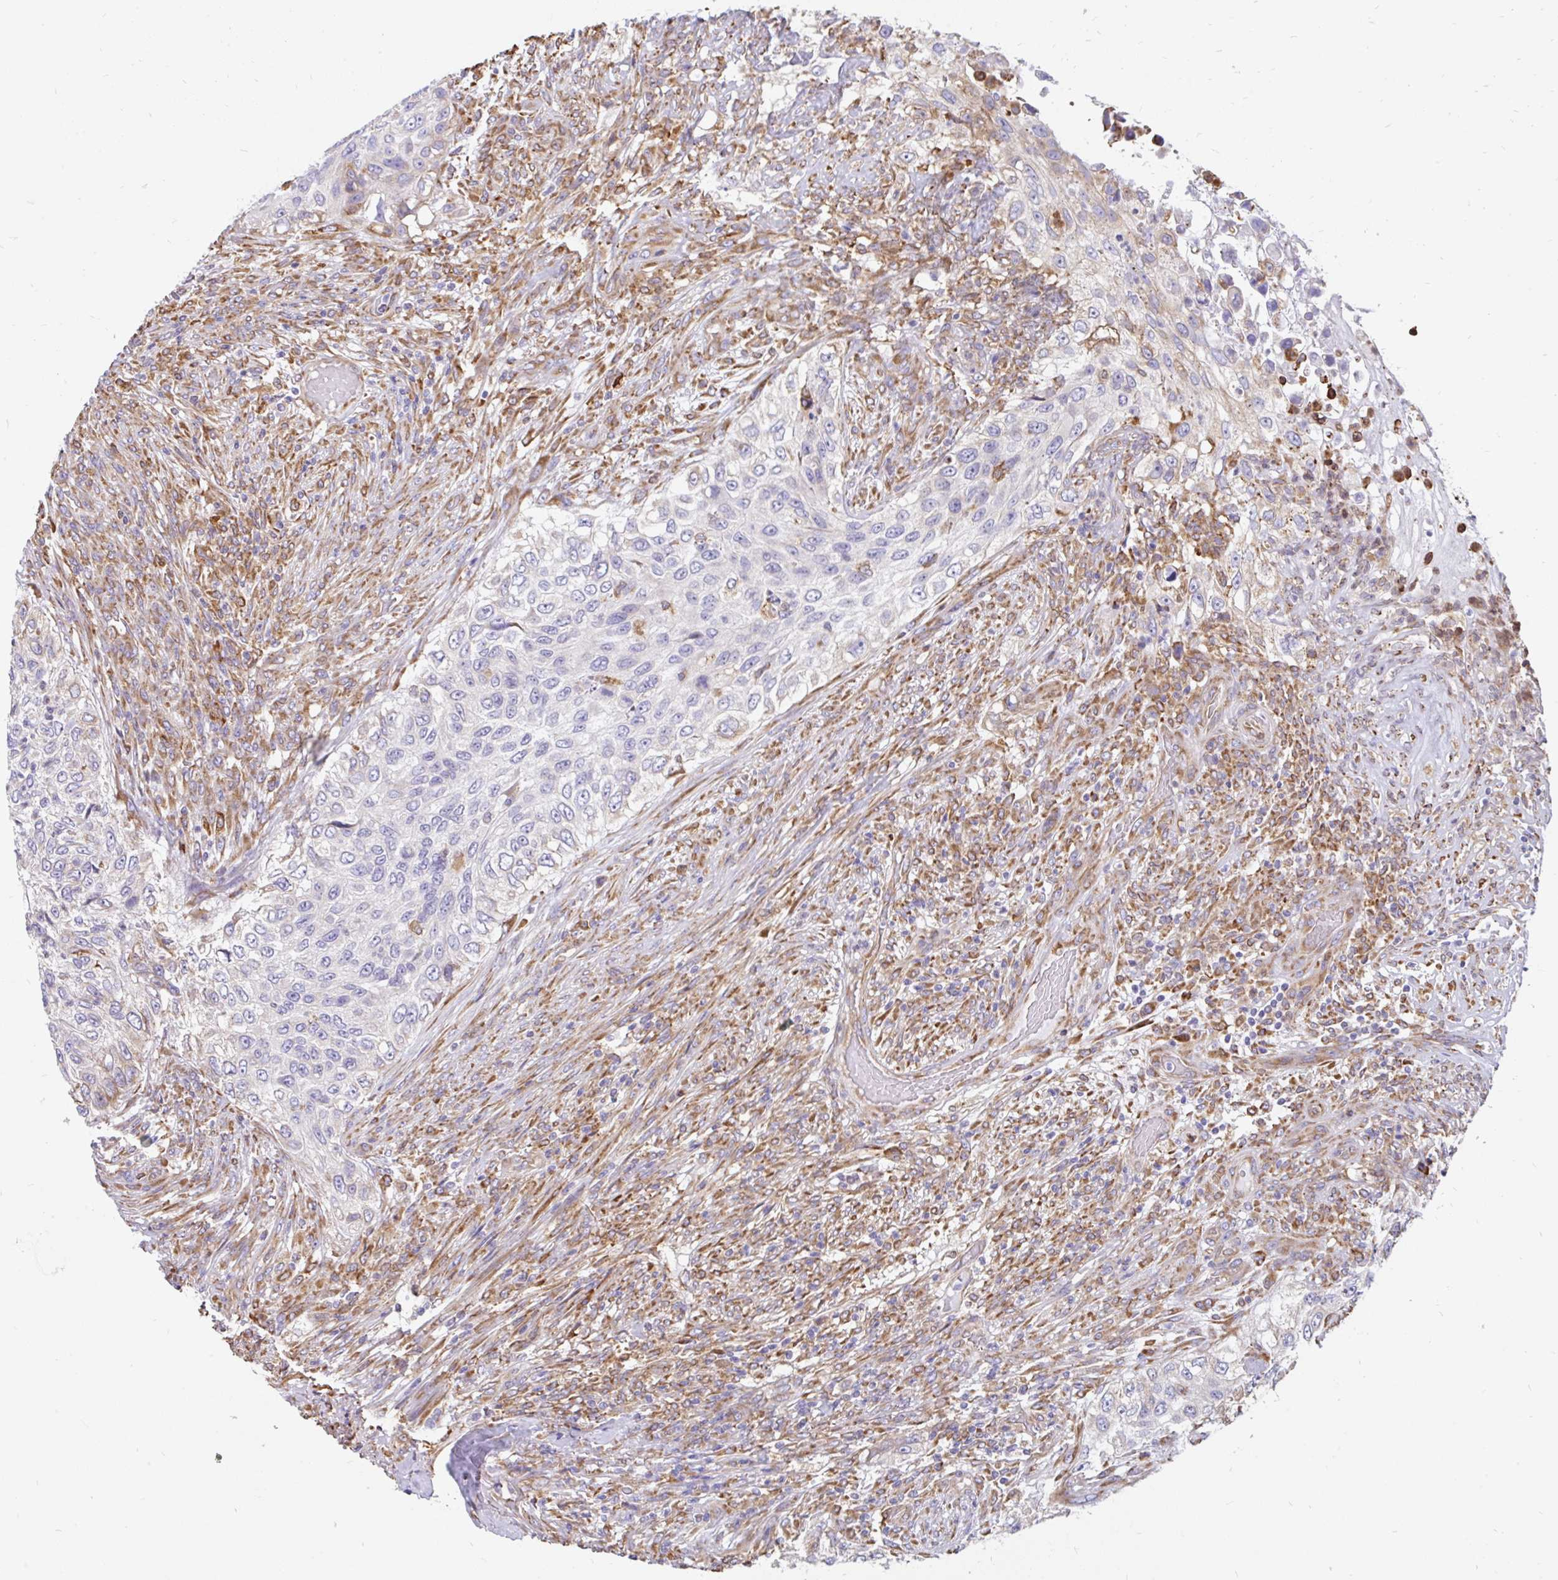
{"staining": {"intensity": "negative", "quantity": "none", "location": "none"}, "tissue": "urothelial cancer", "cell_type": "Tumor cells", "image_type": "cancer", "snomed": [{"axis": "morphology", "description": "Urothelial carcinoma, High grade"}, {"axis": "topography", "description": "Urinary bladder"}], "caption": "Tumor cells show no significant positivity in urothelial cancer. Brightfield microscopy of immunohistochemistry stained with DAB (3,3'-diaminobenzidine) (brown) and hematoxylin (blue), captured at high magnification.", "gene": "EML5", "patient": {"sex": "female", "age": 60}}